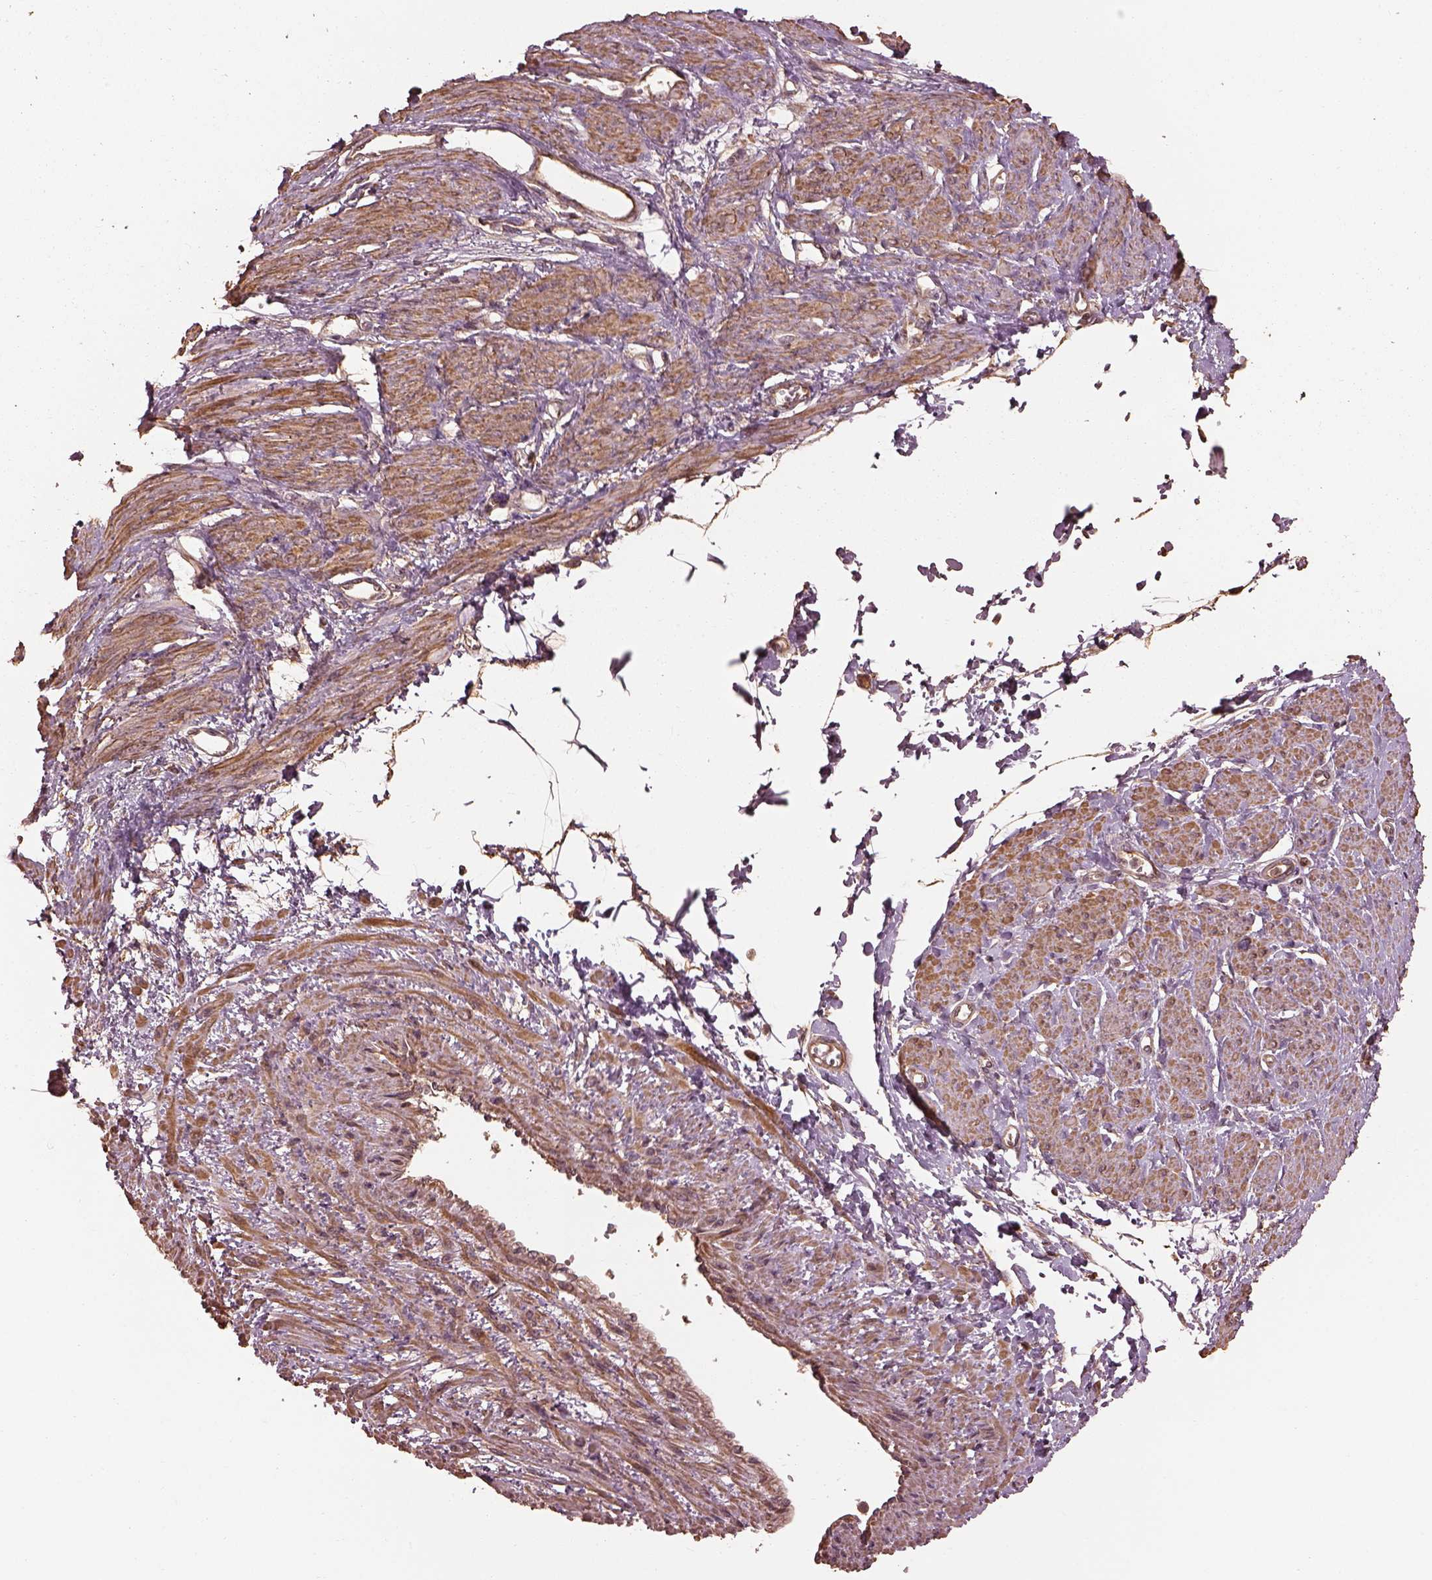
{"staining": {"intensity": "moderate", "quantity": ">75%", "location": "cytoplasmic/membranous"}, "tissue": "smooth muscle", "cell_type": "Smooth muscle cells", "image_type": "normal", "snomed": [{"axis": "morphology", "description": "Normal tissue, NOS"}, {"axis": "topography", "description": "Smooth muscle"}, {"axis": "topography", "description": "Uterus"}], "caption": "Protein expression analysis of benign human smooth muscle reveals moderate cytoplasmic/membranous expression in about >75% of smooth muscle cells. (IHC, brightfield microscopy, high magnification).", "gene": "METTL4", "patient": {"sex": "female", "age": 39}}